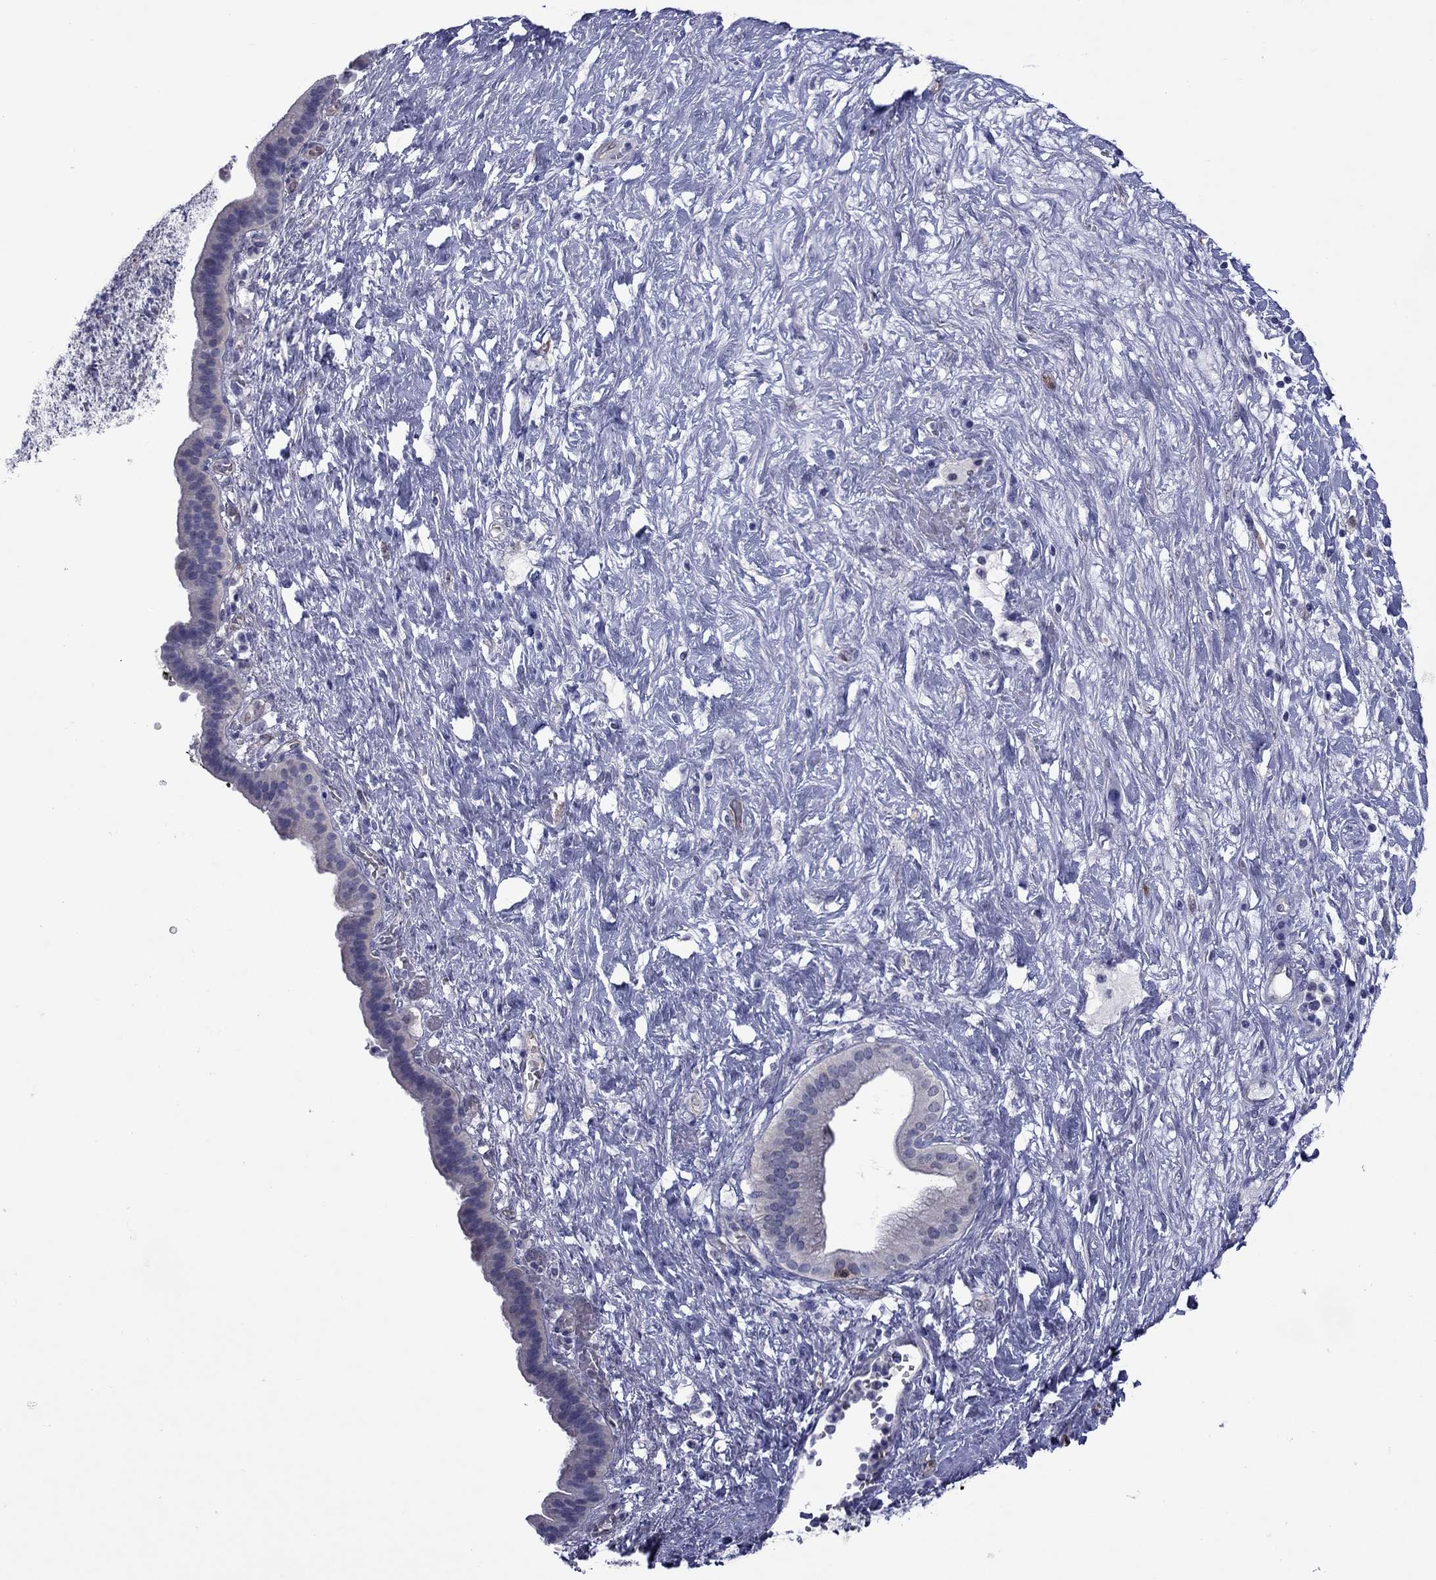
{"staining": {"intensity": "negative", "quantity": "none", "location": "none"}, "tissue": "pancreatic cancer", "cell_type": "Tumor cells", "image_type": "cancer", "snomed": [{"axis": "morphology", "description": "Adenocarcinoma, NOS"}, {"axis": "topography", "description": "Pancreas"}], "caption": "Tumor cells show no significant protein expression in pancreatic adenocarcinoma. Nuclei are stained in blue.", "gene": "CTNNBIP1", "patient": {"sex": "male", "age": 44}}